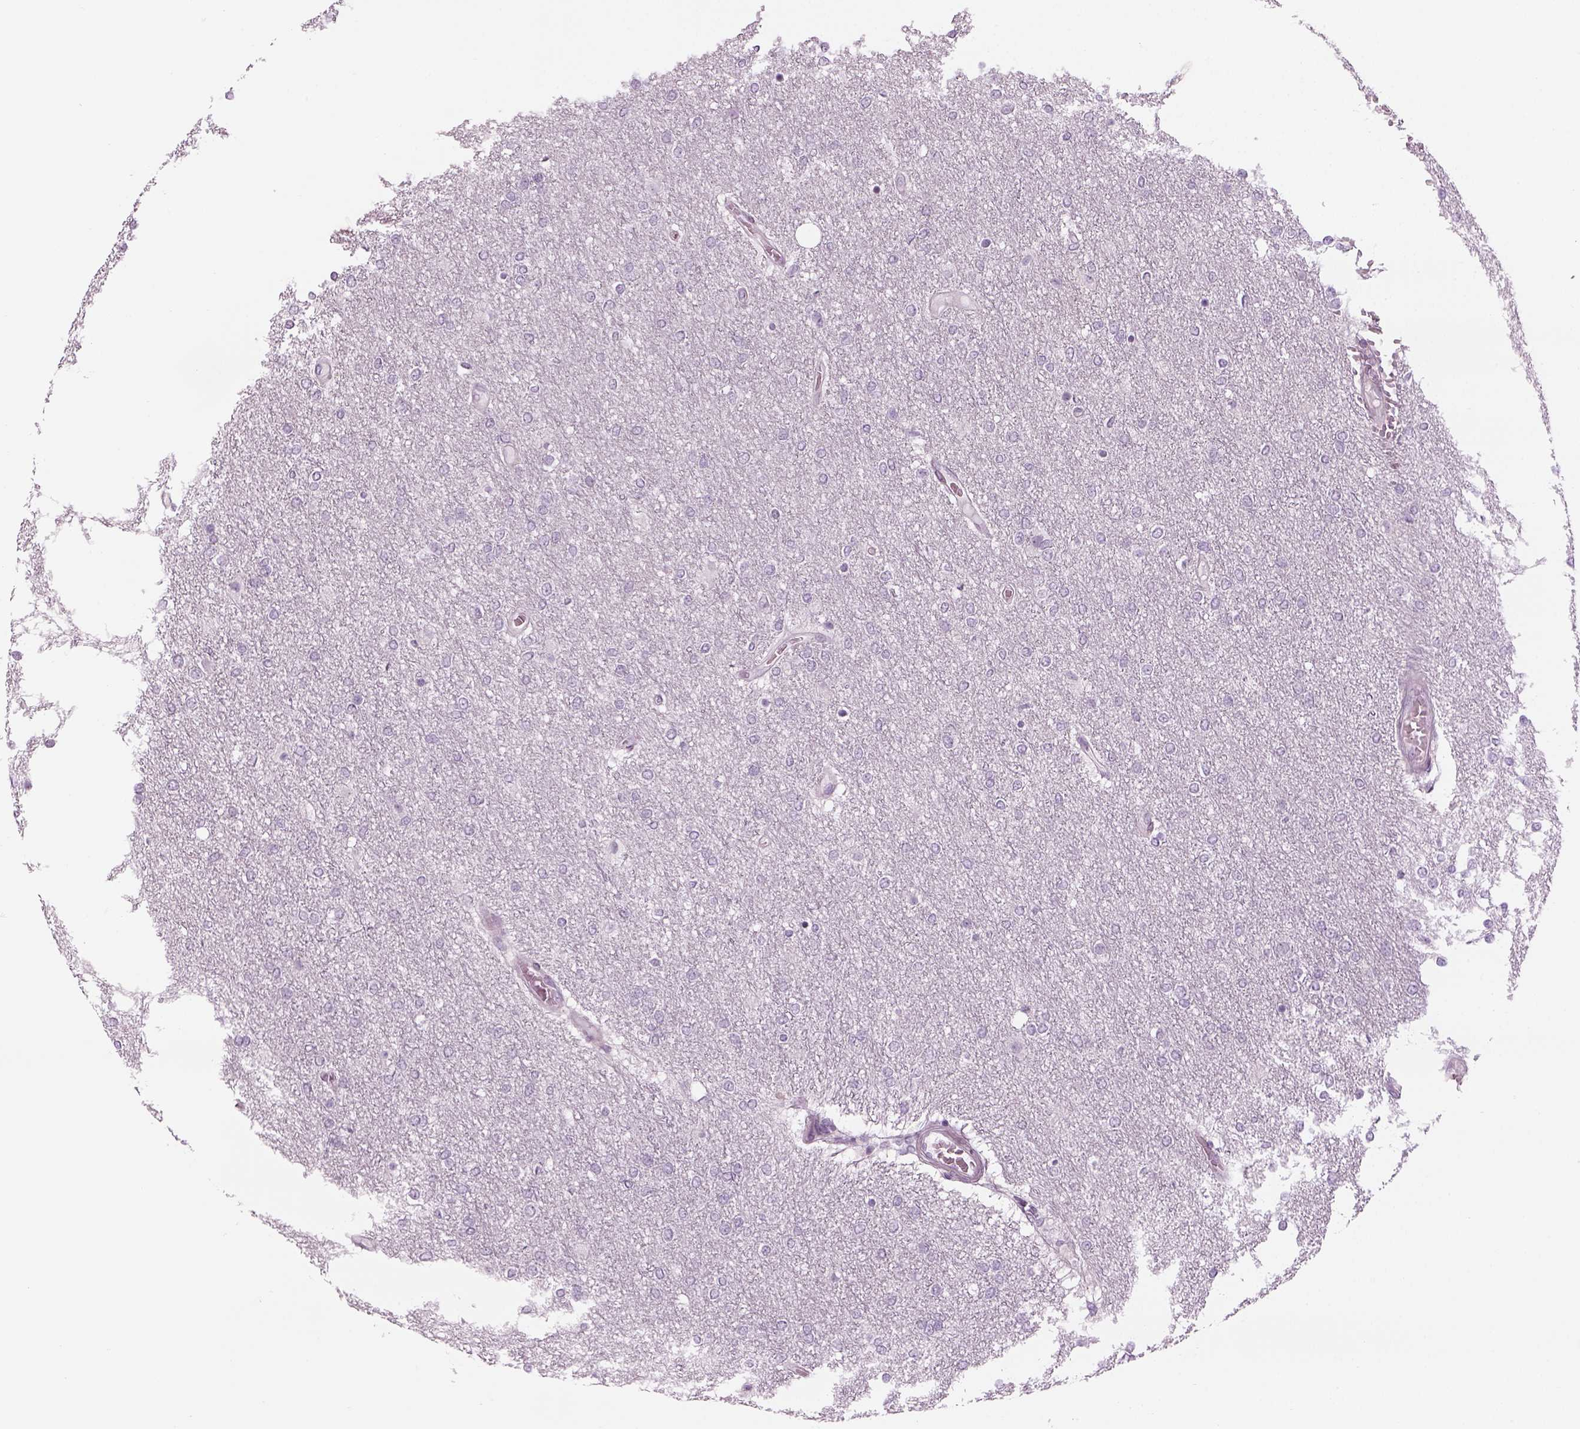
{"staining": {"intensity": "negative", "quantity": "none", "location": "none"}, "tissue": "glioma", "cell_type": "Tumor cells", "image_type": "cancer", "snomed": [{"axis": "morphology", "description": "Glioma, malignant, High grade"}, {"axis": "topography", "description": "Brain"}], "caption": "Tumor cells are negative for brown protein staining in malignant high-grade glioma. Nuclei are stained in blue.", "gene": "LRRIQ3", "patient": {"sex": "female", "age": 61}}